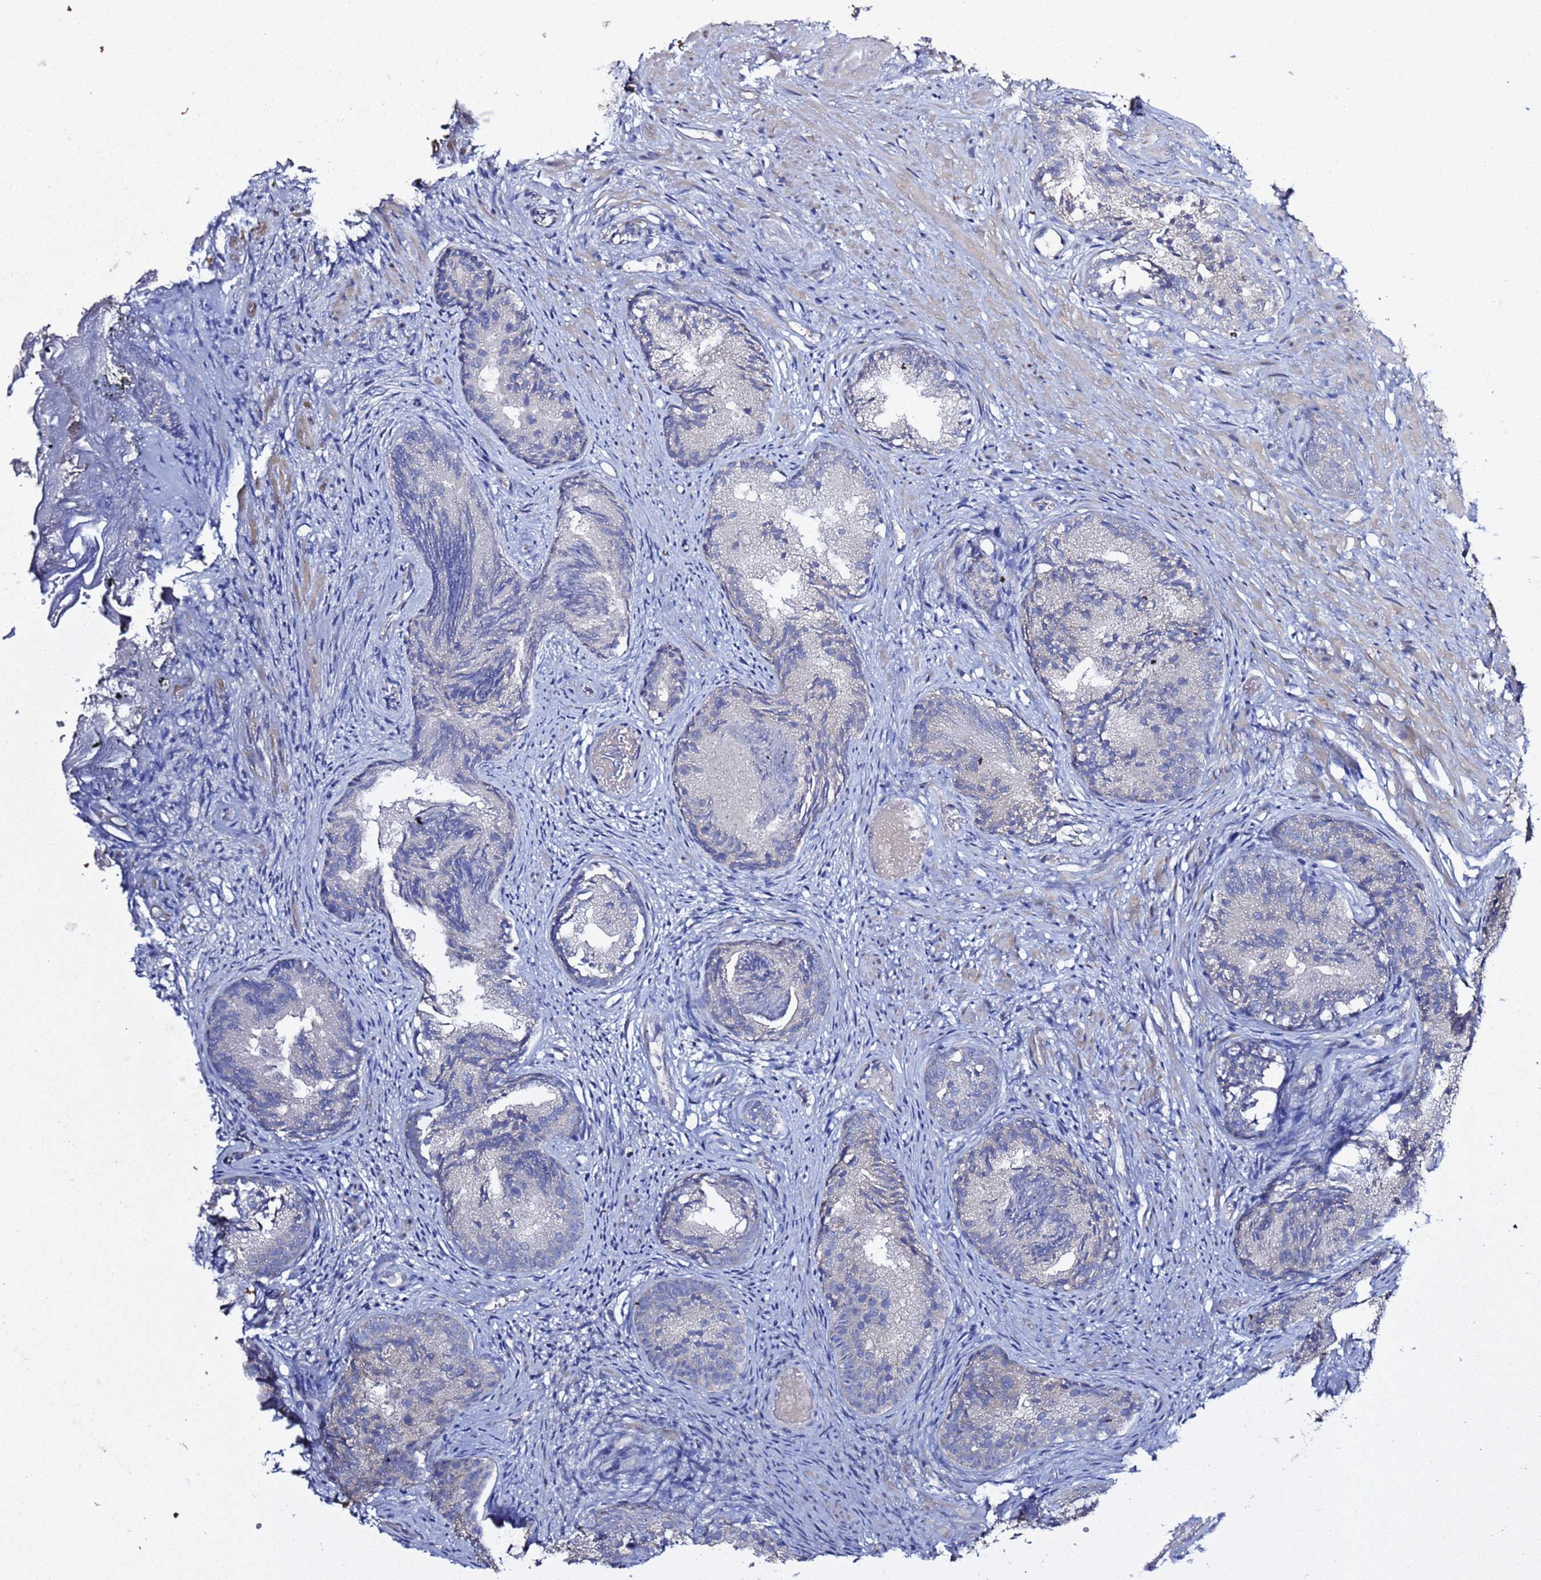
{"staining": {"intensity": "negative", "quantity": "none", "location": "none"}, "tissue": "prostate", "cell_type": "Glandular cells", "image_type": "normal", "snomed": [{"axis": "morphology", "description": "Normal tissue, NOS"}, {"axis": "topography", "description": "Prostate"}], "caption": "Histopathology image shows no significant protein expression in glandular cells of normal prostate.", "gene": "RABL2A", "patient": {"sex": "male", "age": 76}}